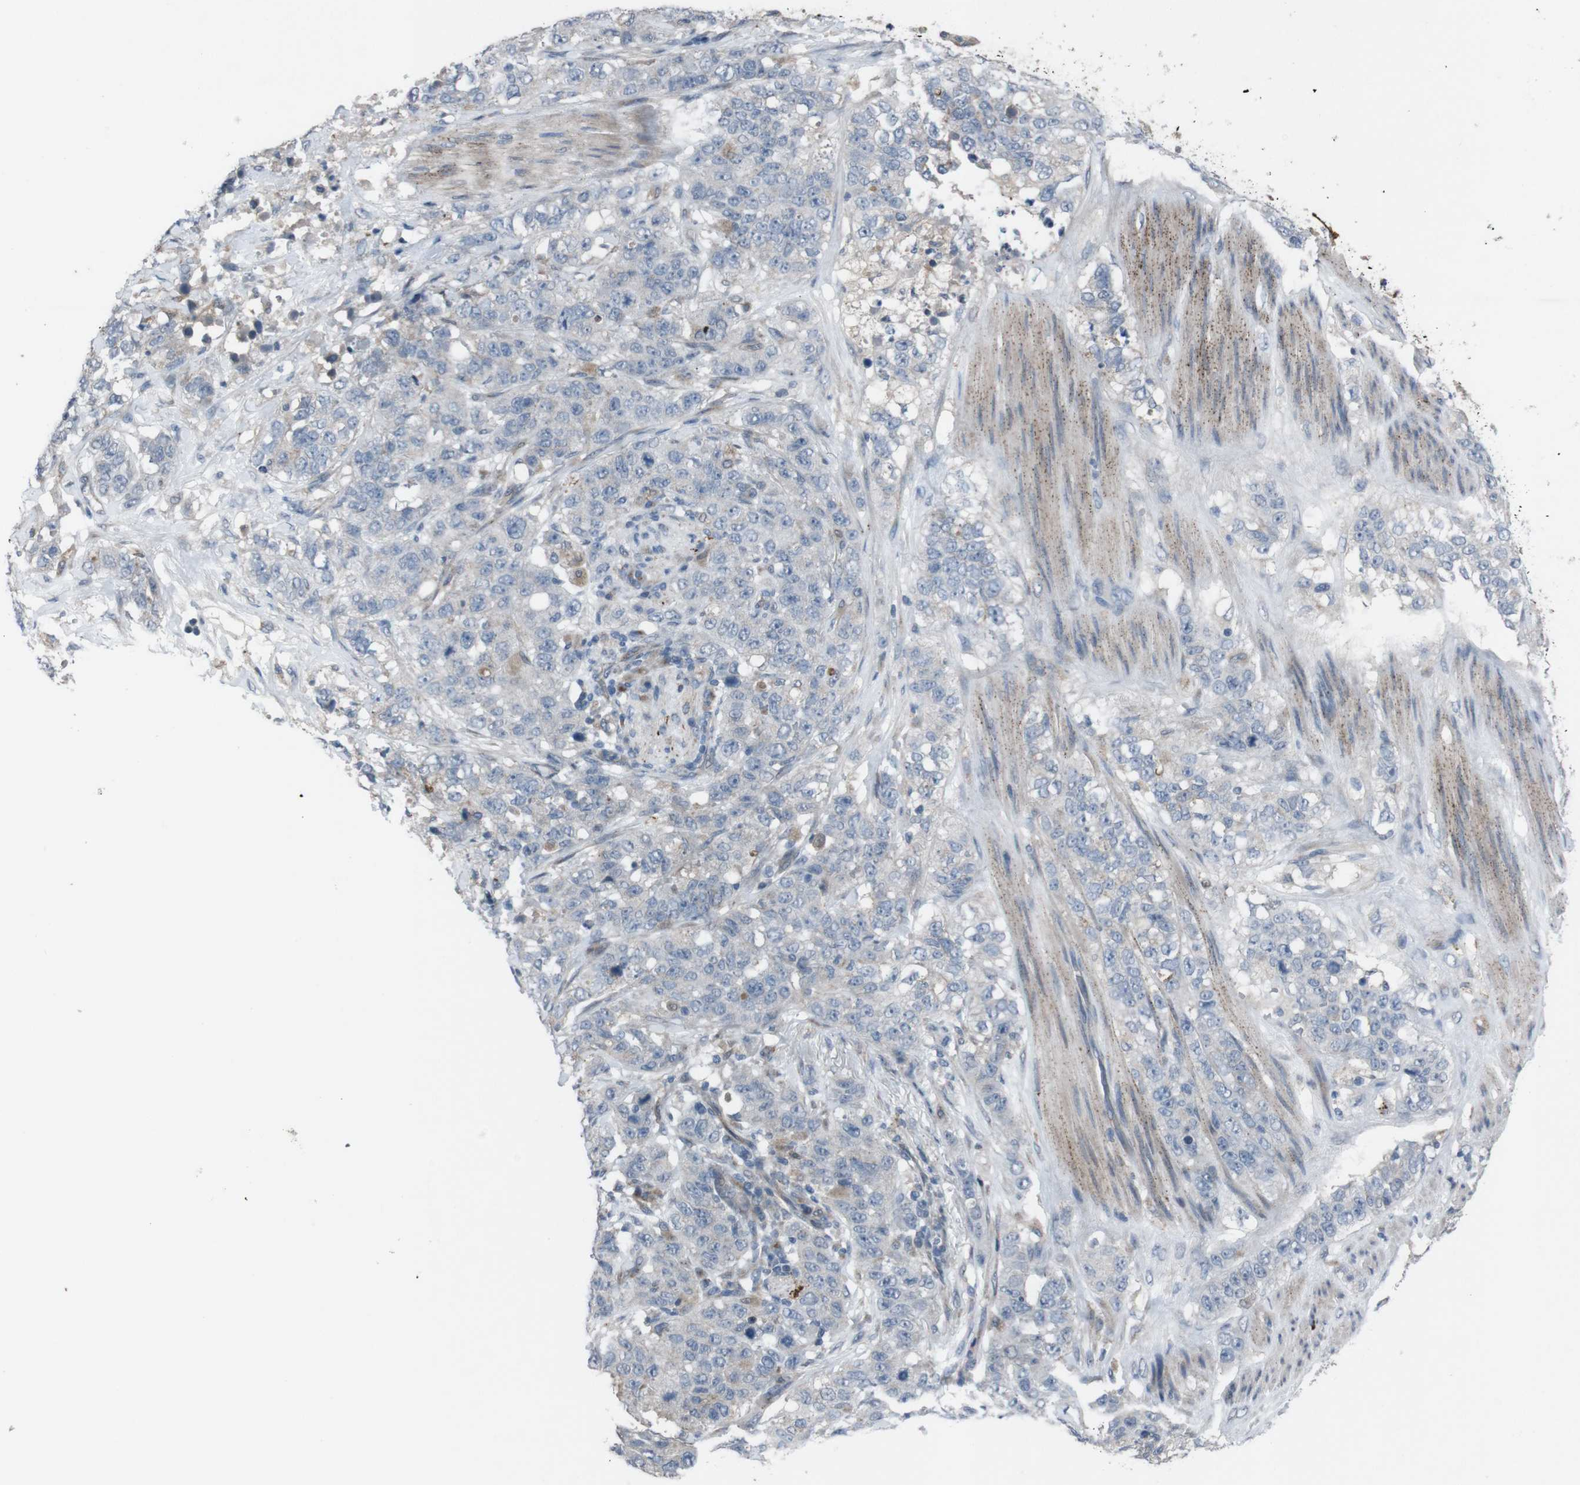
{"staining": {"intensity": "negative", "quantity": "none", "location": "none"}, "tissue": "stomach cancer", "cell_type": "Tumor cells", "image_type": "cancer", "snomed": [{"axis": "morphology", "description": "Adenocarcinoma, NOS"}, {"axis": "topography", "description": "Stomach"}], "caption": "An image of stomach cancer stained for a protein displays no brown staining in tumor cells.", "gene": "EFNA5", "patient": {"sex": "male", "age": 48}}